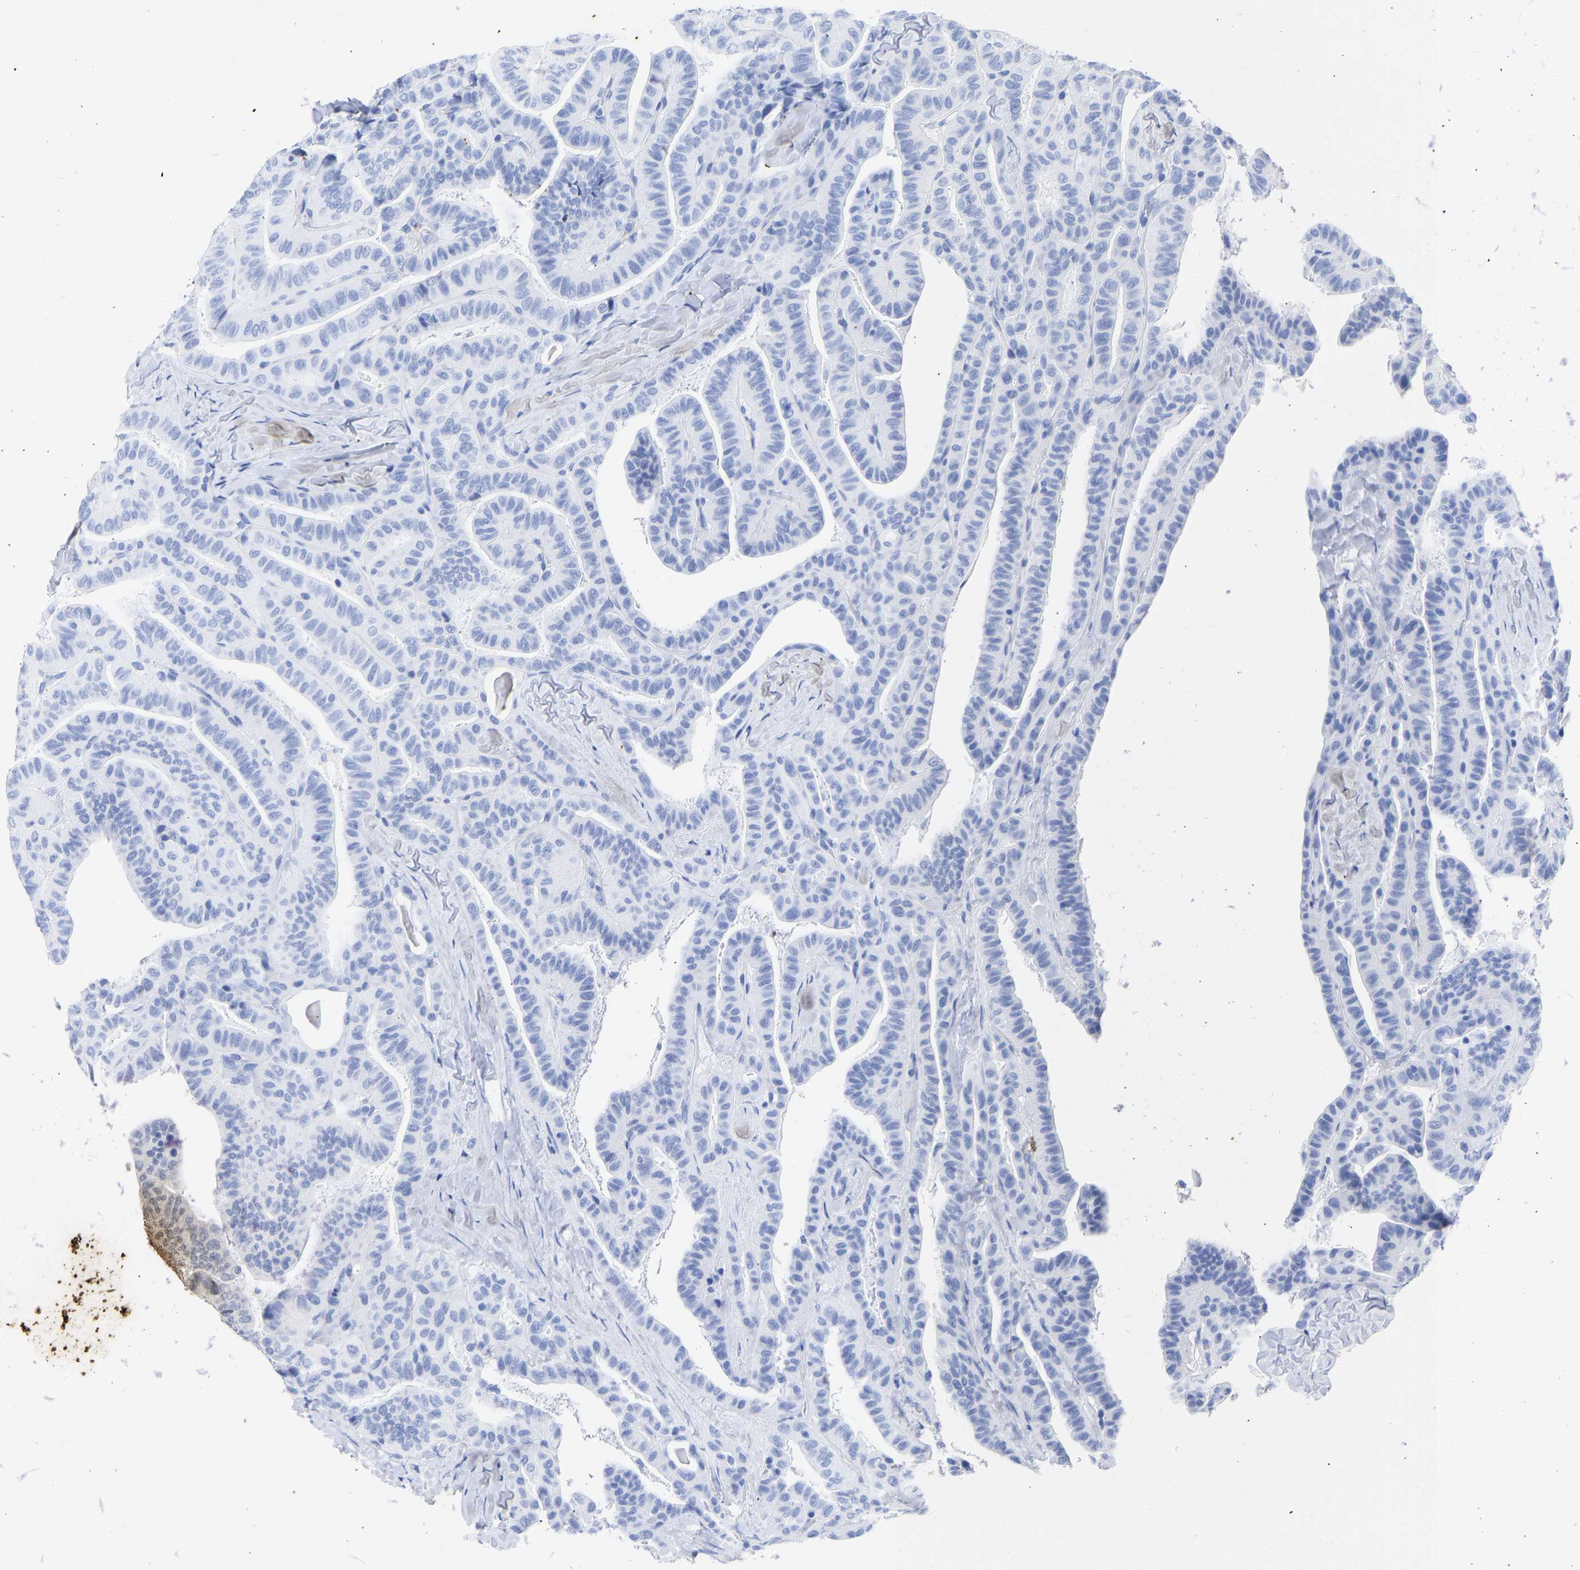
{"staining": {"intensity": "negative", "quantity": "none", "location": "none"}, "tissue": "thyroid cancer", "cell_type": "Tumor cells", "image_type": "cancer", "snomed": [{"axis": "morphology", "description": "Papillary adenocarcinoma, NOS"}, {"axis": "topography", "description": "Thyroid gland"}], "caption": "Tumor cells are negative for protein expression in human thyroid papillary adenocarcinoma.", "gene": "KRT1", "patient": {"sex": "male", "age": 77}}